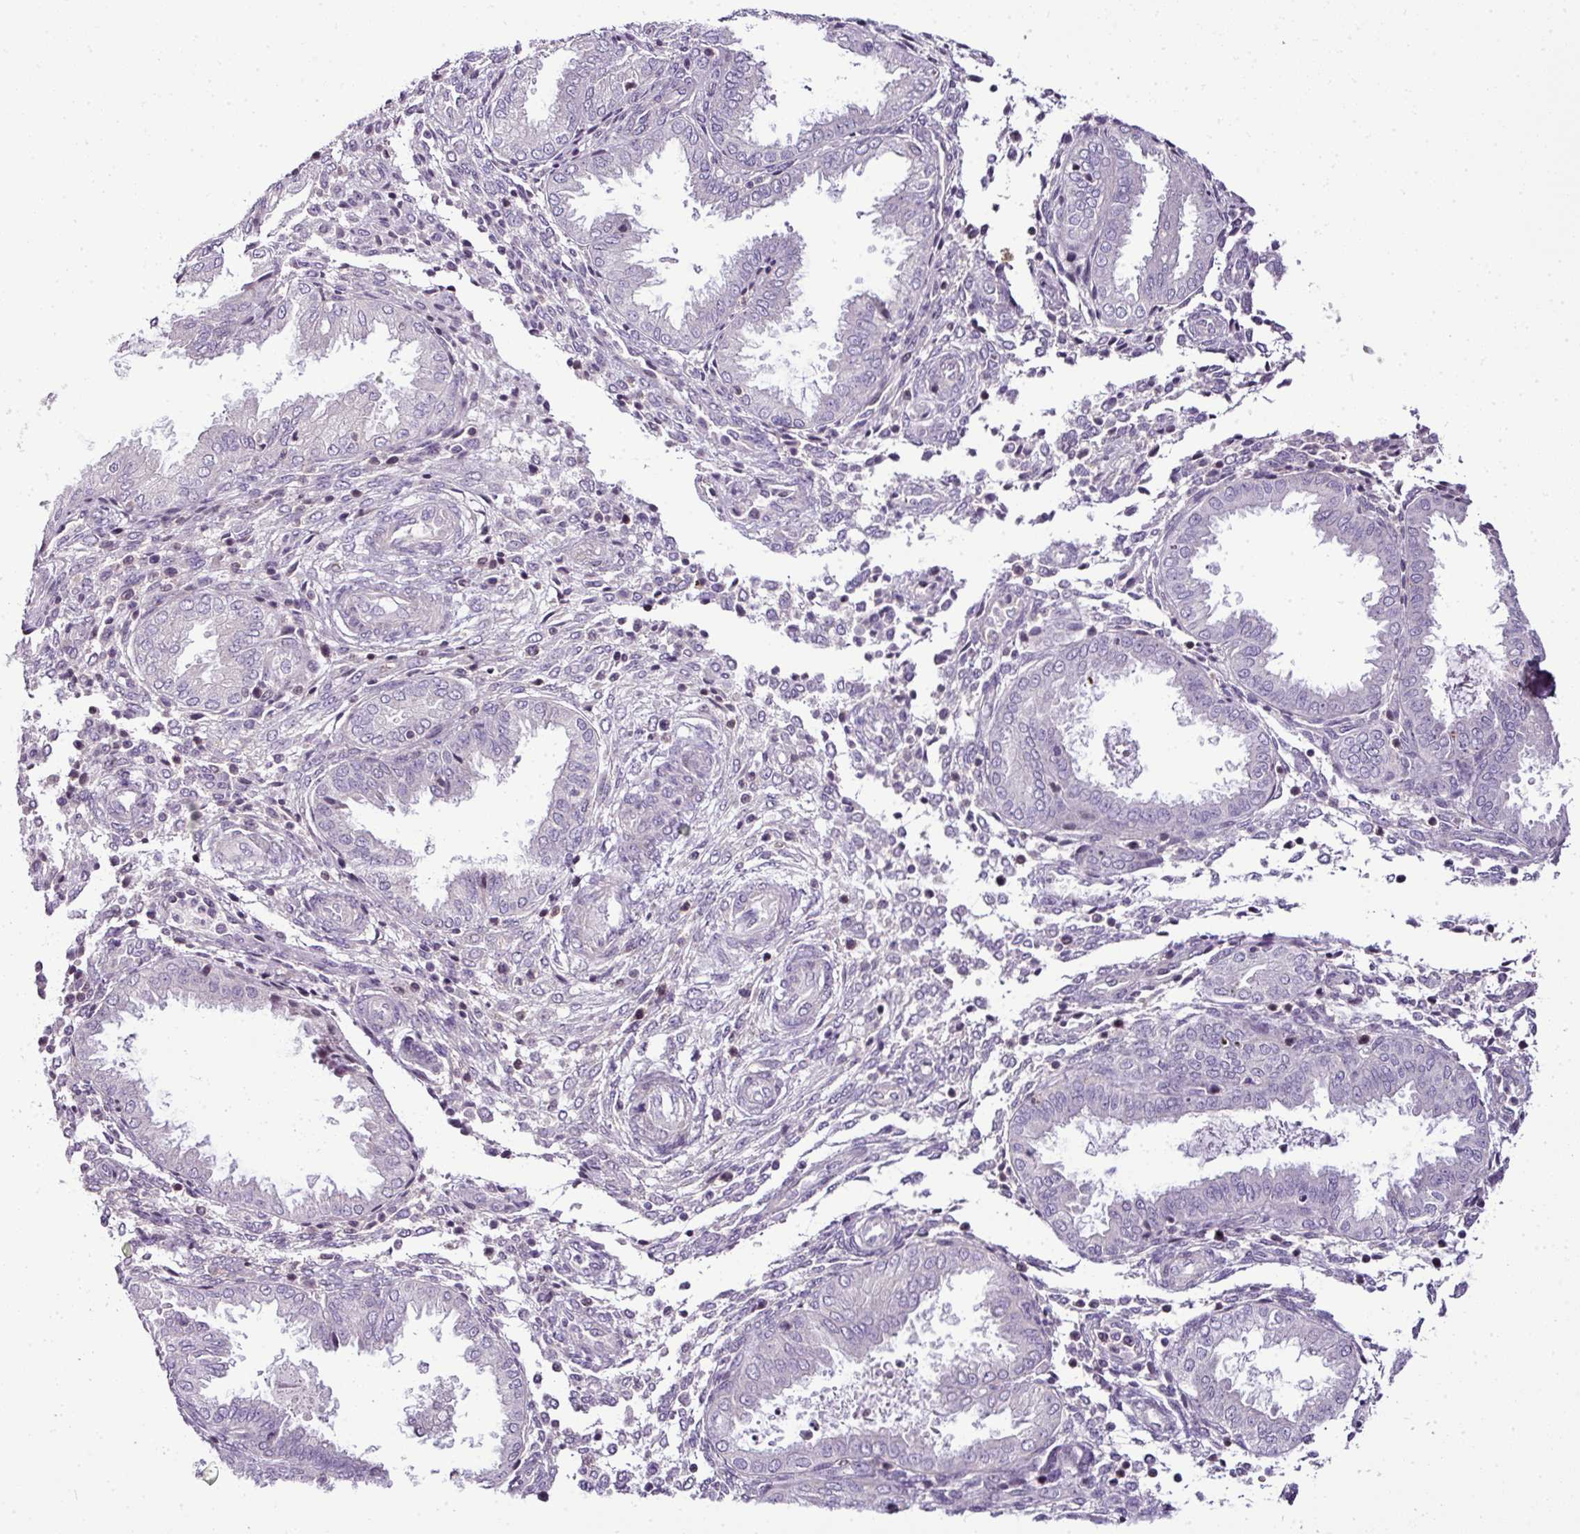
{"staining": {"intensity": "negative", "quantity": "none", "location": "none"}, "tissue": "endometrium", "cell_type": "Cells in endometrial stroma", "image_type": "normal", "snomed": [{"axis": "morphology", "description": "Normal tissue, NOS"}, {"axis": "topography", "description": "Endometrium"}], "caption": "An image of human endometrium is negative for staining in cells in endometrial stroma. (DAB (3,3'-diaminobenzidine) IHC with hematoxylin counter stain).", "gene": "TEX30", "patient": {"sex": "female", "age": 33}}